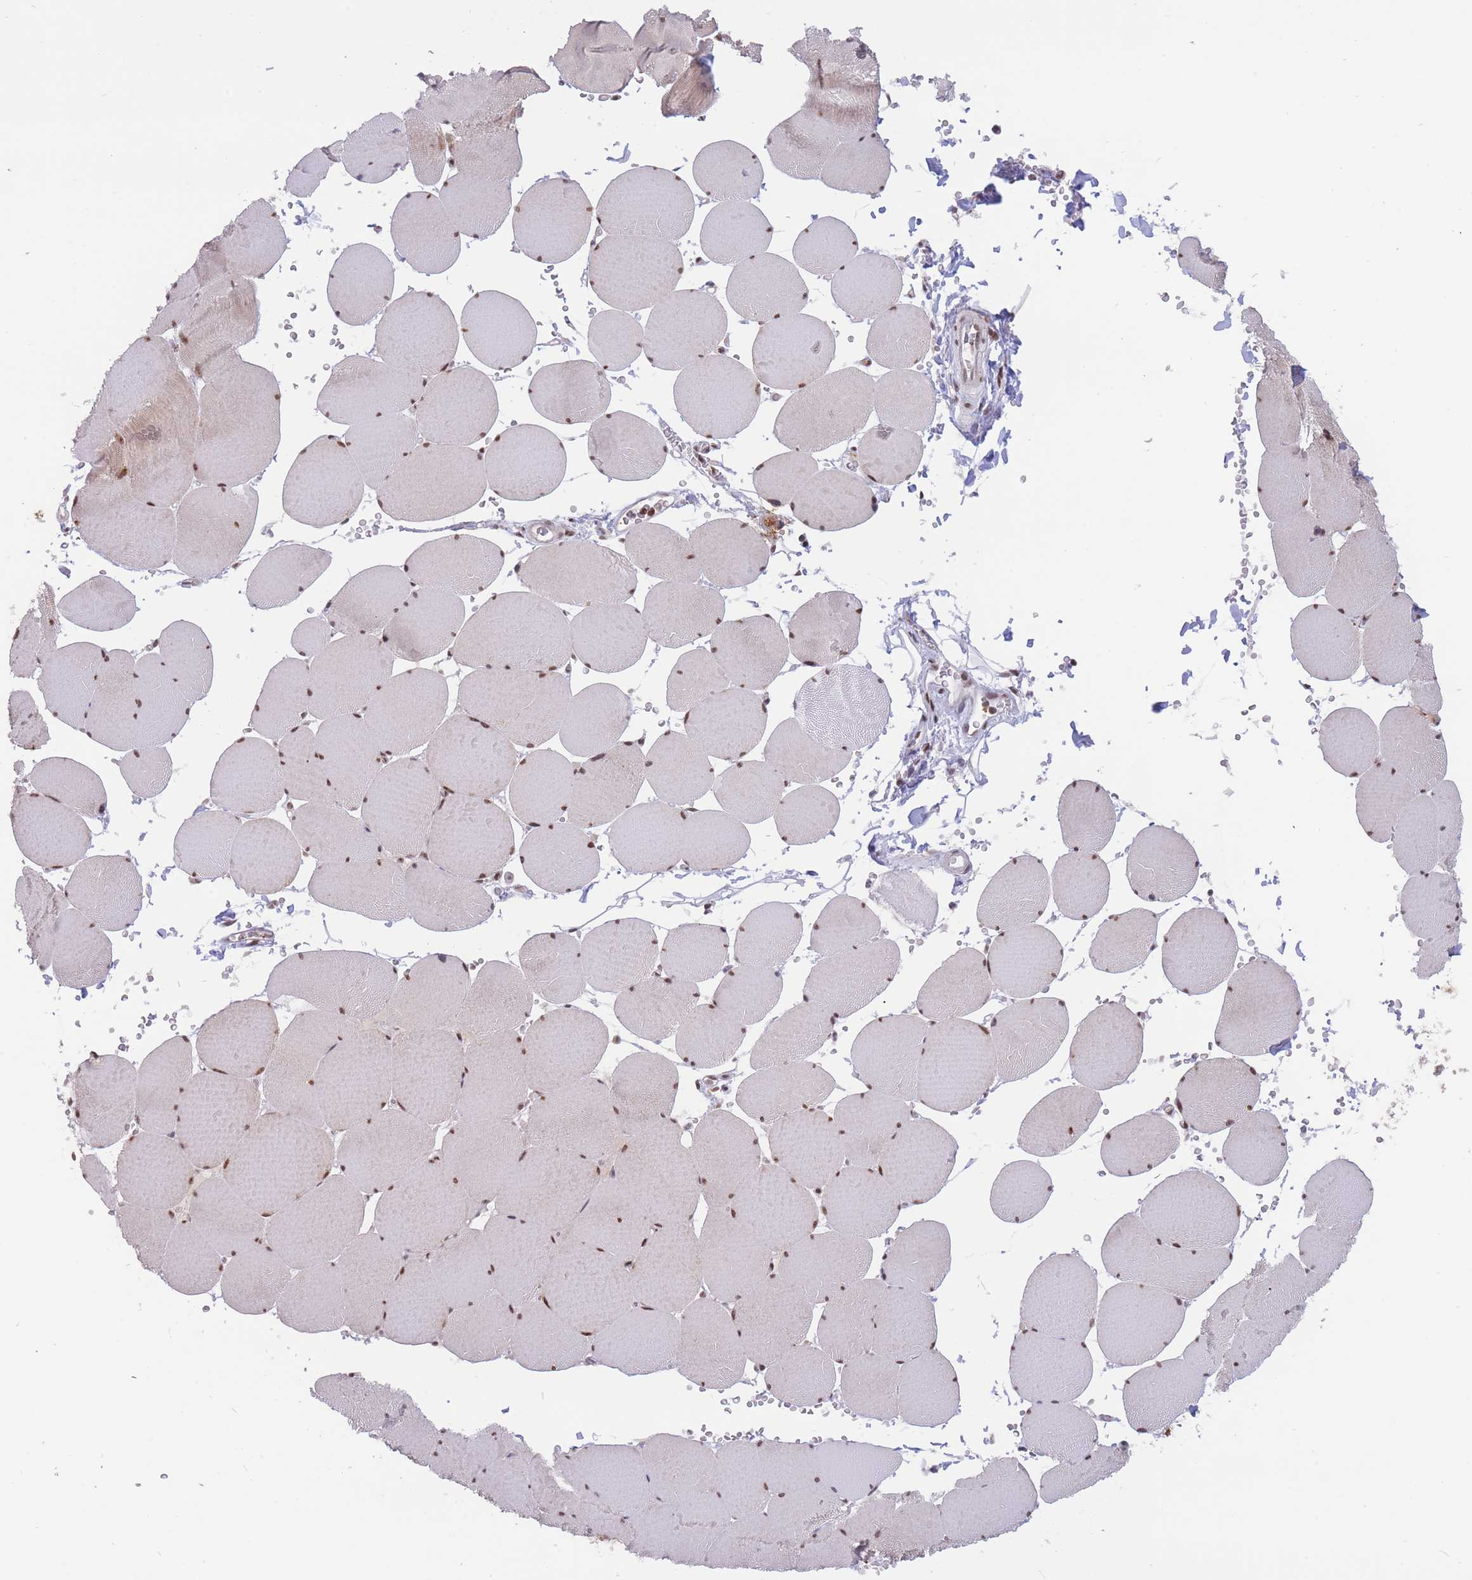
{"staining": {"intensity": "moderate", "quantity": ">75%", "location": "nuclear"}, "tissue": "skeletal muscle", "cell_type": "Myocytes", "image_type": "normal", "snomed": [{"axis": "morphology", "description": "Normal tissue, NOS"}, {"axis": "topography", "description": "Skeletal muscle"}, {"axis": "topography", "description": "Head-Neck"}], "caption": "Protein analysis of benign skeletal muscle exhibits moderate nuclear positivity in approximately >75% of myocytes.", "gene": "TARBP2", "patient": {"sex": "male", "age": 66}}